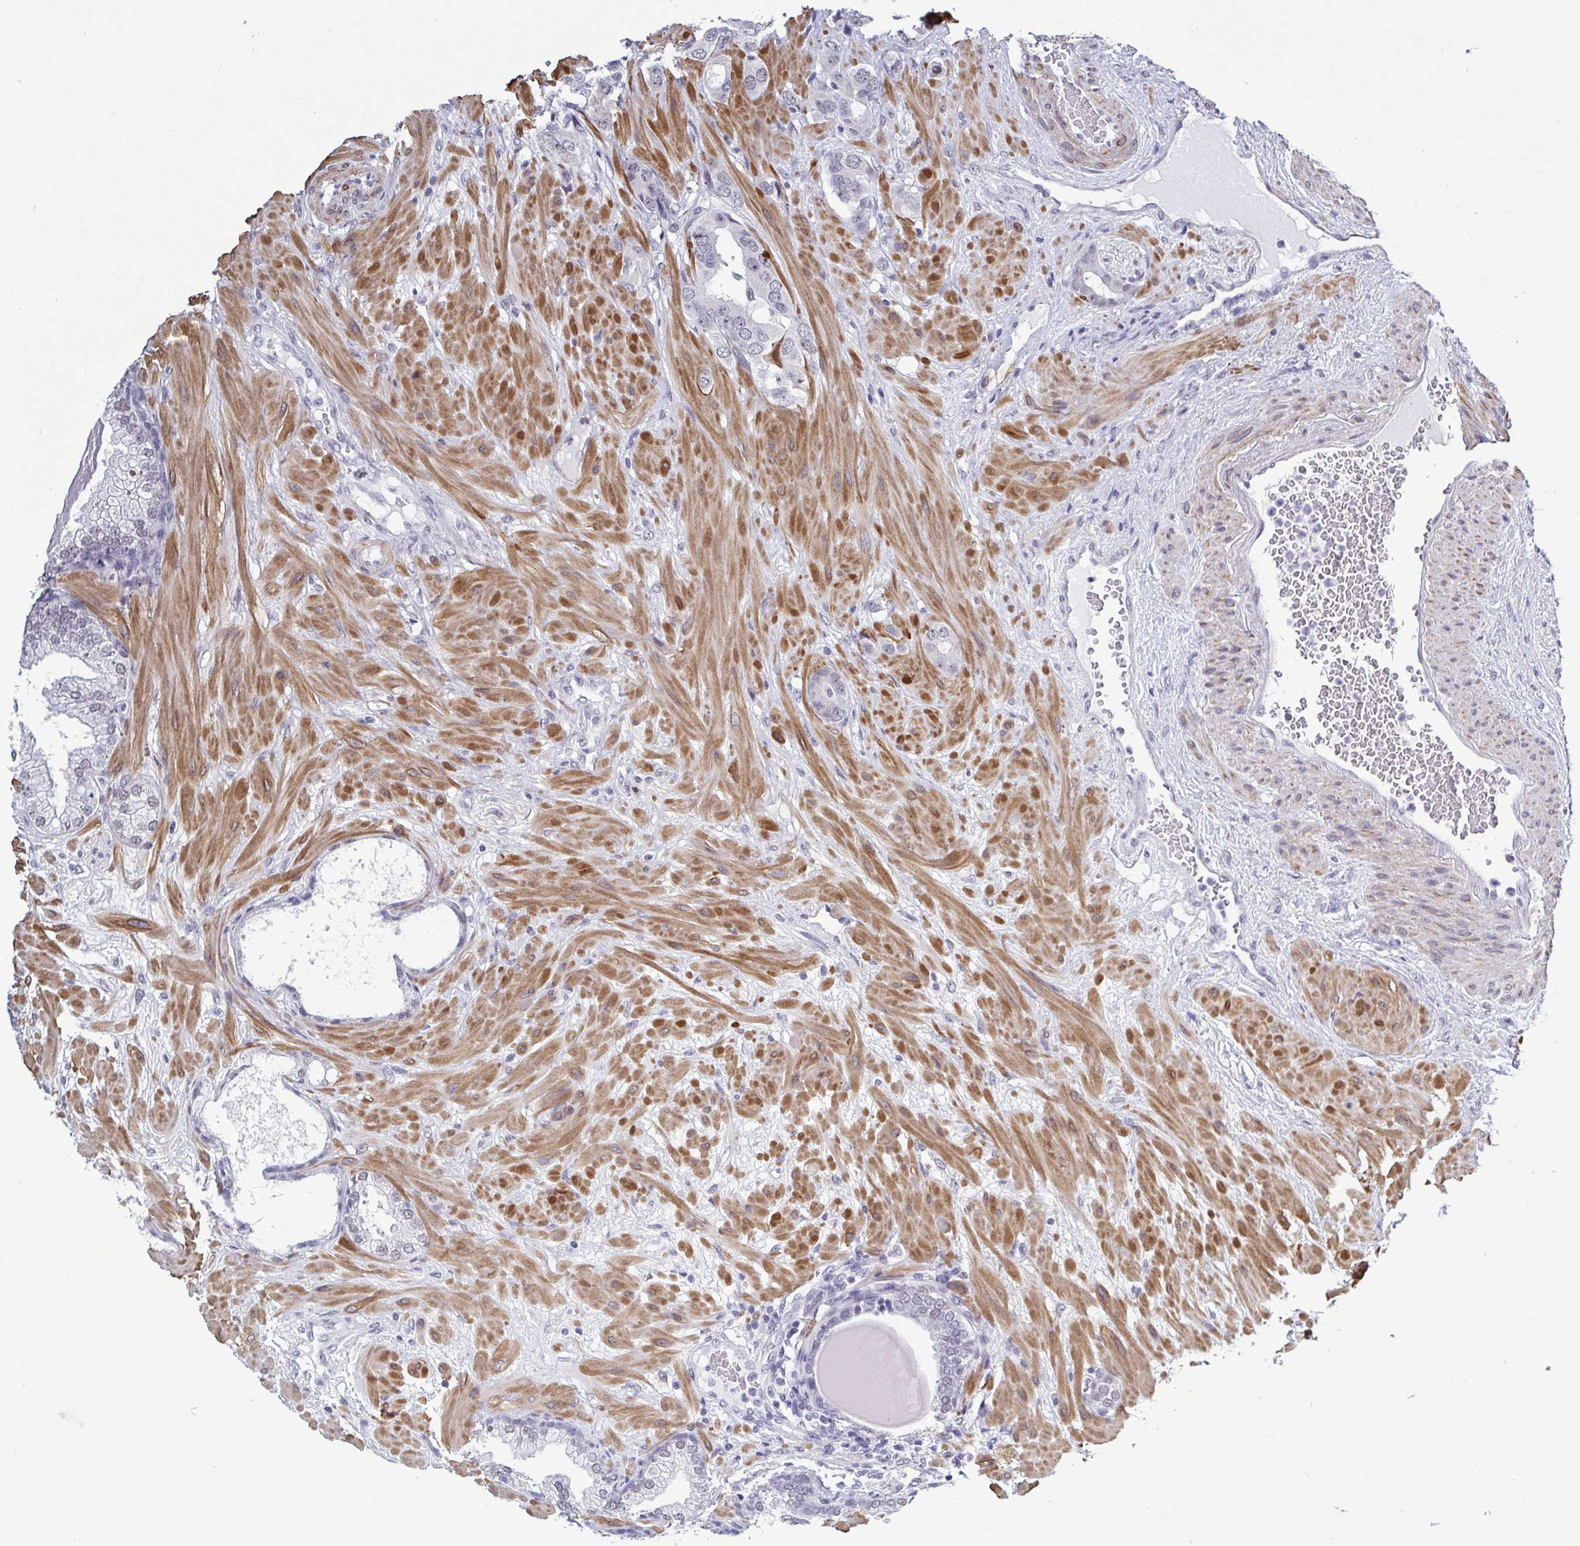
{"staining": {"intensity": "negative", "quantity": "none", "location": "none"}, "tissue": "prostate cancer", "cell_type": "Tumor cells", "image_type": "cancer", "snomed": [{"axis": "morphology", "description": "Adenocarcinoma, Low grade"}, {"axis": "topography", "description": "Prostate"}], "caption": "Photomicrograph shows no protein positivity in tumor cells of prostate low-grade adenocarcinoma tissue.", "gene": "TMEM92", "patient": {"sex": "male", "age": 57}}